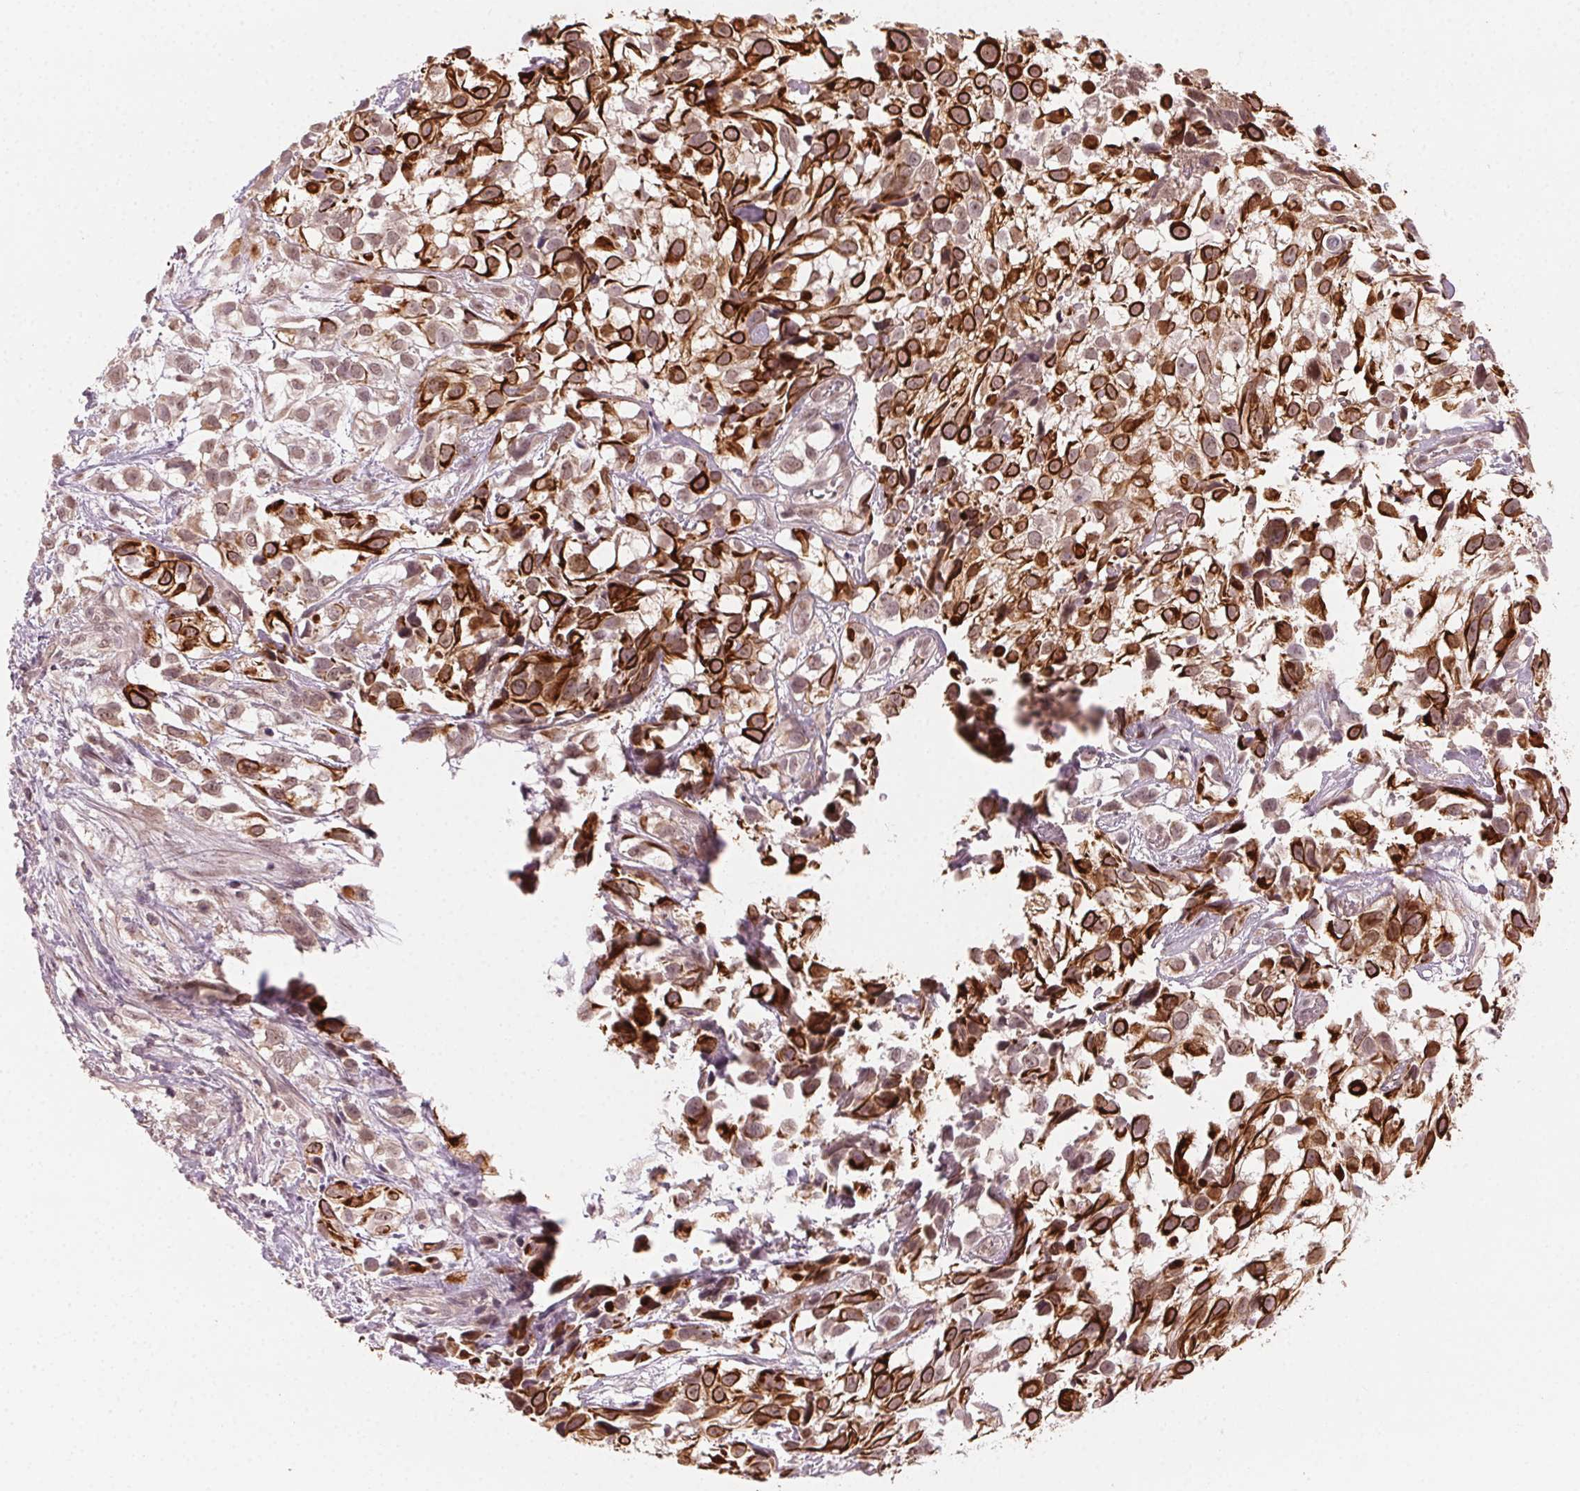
{"staining": {"intensity": "strong", "quantity": ">75%", "location": "cytoplasmic/membranous"}, "tissue": "urothelial cancer", "cell_type": "Tumor cells", "image_type": "cancer", "snomed": [{"axis": "morphology", "description": "Urothelial carcinoma, High grade"}, {"axis": "topography", "description": "Urinary bladder"}], "caption": "Urothelial cancer tissue reveals strong cytoplasmic/membranous expression in about >75% of tumor cells, visualized by immunohistochemistry.", "gene": "TUB", "patient": {"sex": "male", "age": 56}}